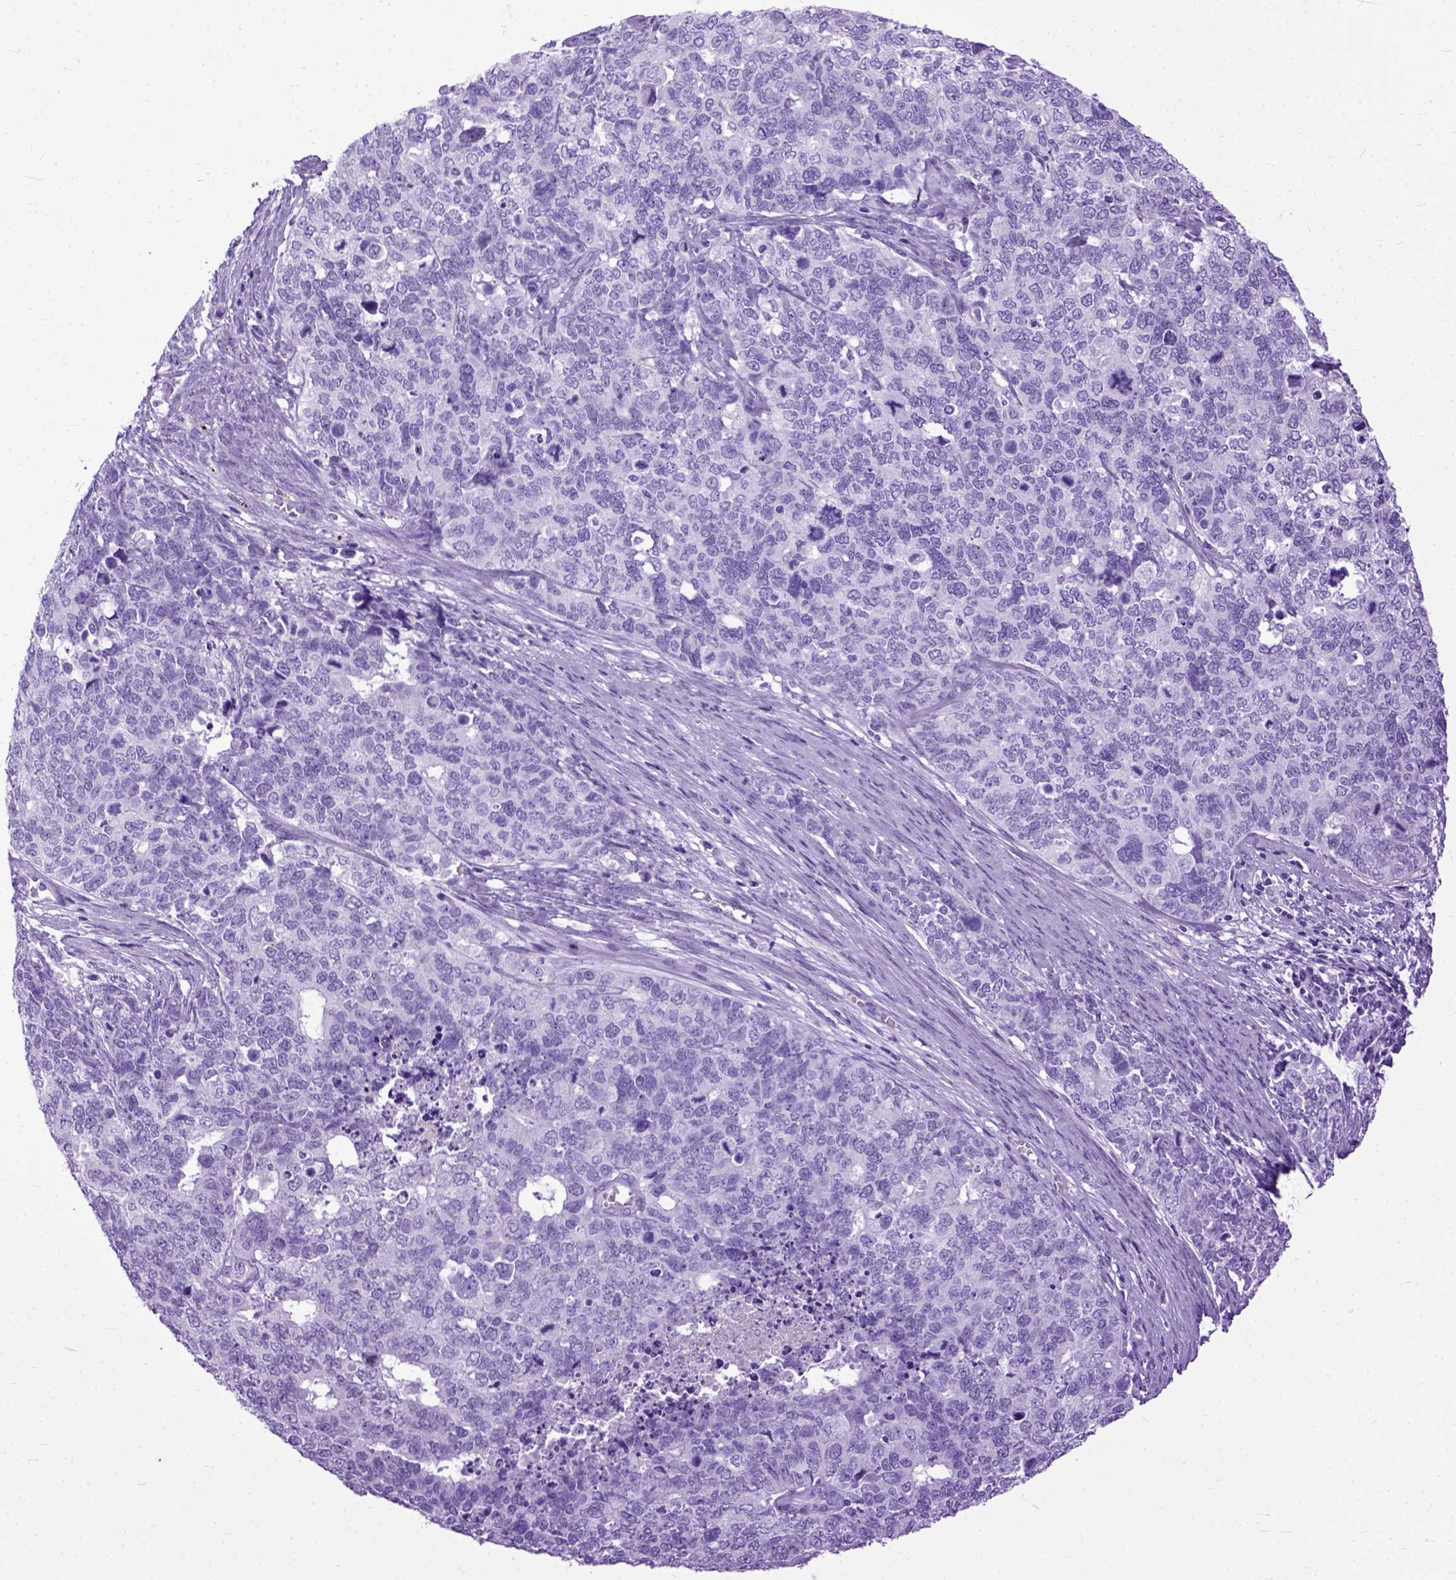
{"staining": {"intensity": "negative", "quantity": "none", "location": "none"}, "tissue": "cervical cancer", "cell_type": "Tumor cells", "image_type": "cancer", "snomed": [{"axis": "morphology", "description": "Squamous cell carcinoma, NOS"}, {"axis": "topography", "description": "Cervix"}], "caption": "DAB (3,3'-diaminobenzidine) immunohistochemical staining of cervical squamous cell carcinoma demonstrates no significant positivity in tumor cells.", "gene": "GNGT1", "patient": {"sex": "female", "age": 63}}